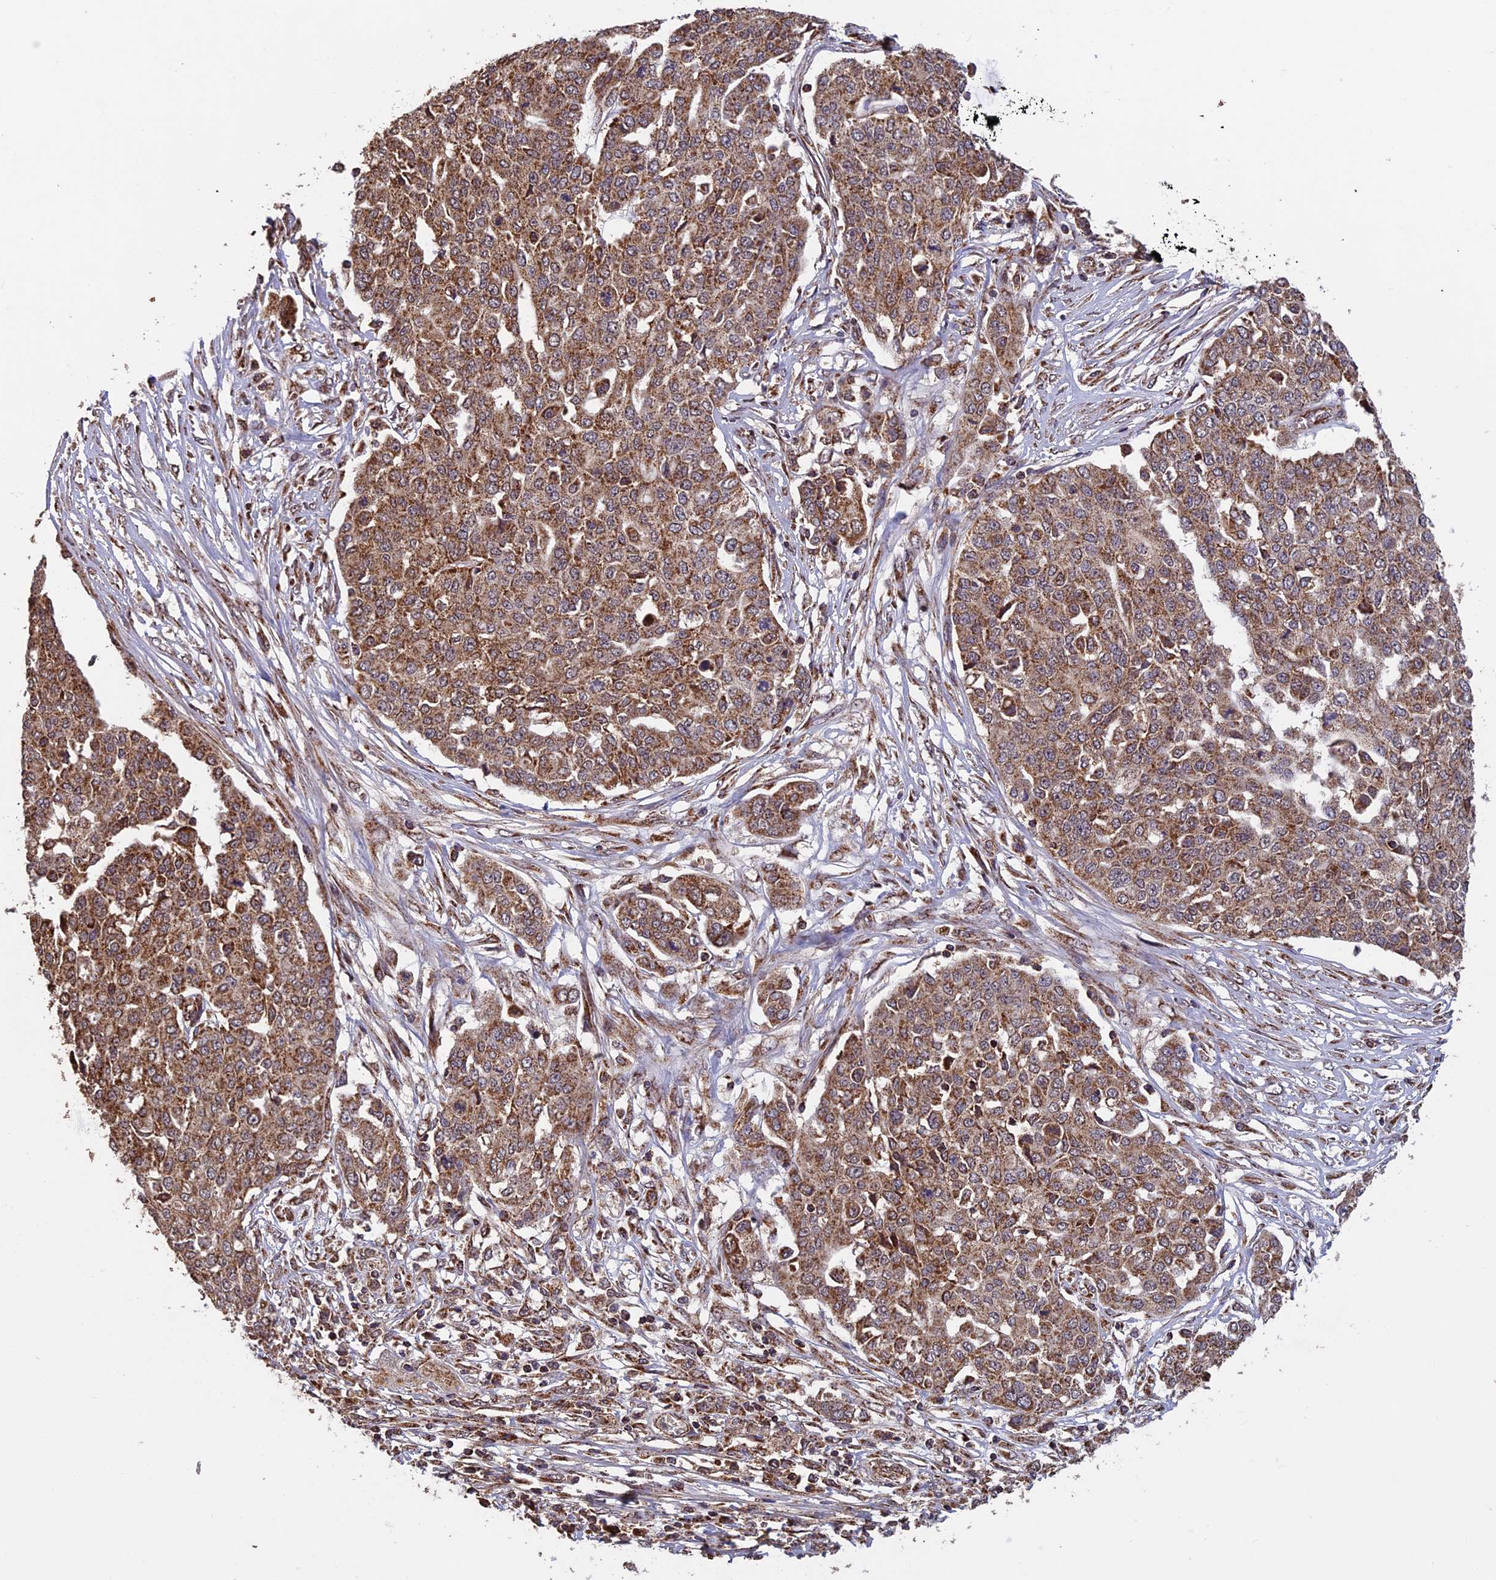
{"staining": {"intensity": "moderate", "quantity": ">75%", "location": "cytoplasmic/membranous"}, "tissue": "ovarian cancer", "cell_type": "Tumor cells", "image_type": "cancer", "snomed": [{"axis": "morphology", "description": "Cystadenocarcinoma, serous, NOS"}, {"axis": "topography", "description": "Soft tissue"}, {"axis": "topography", "description": "Ovary"}], "caption": "Moderate cytoplasmic/membranous positivity for a protein is appreciated in about >75% of tumor cells of ovarian cancer (serous cystadenocarcinoma) using immunohistochemistry (IHC).", "gene": "CCDC15", "patient": {"sex": "female", "age": 57}}